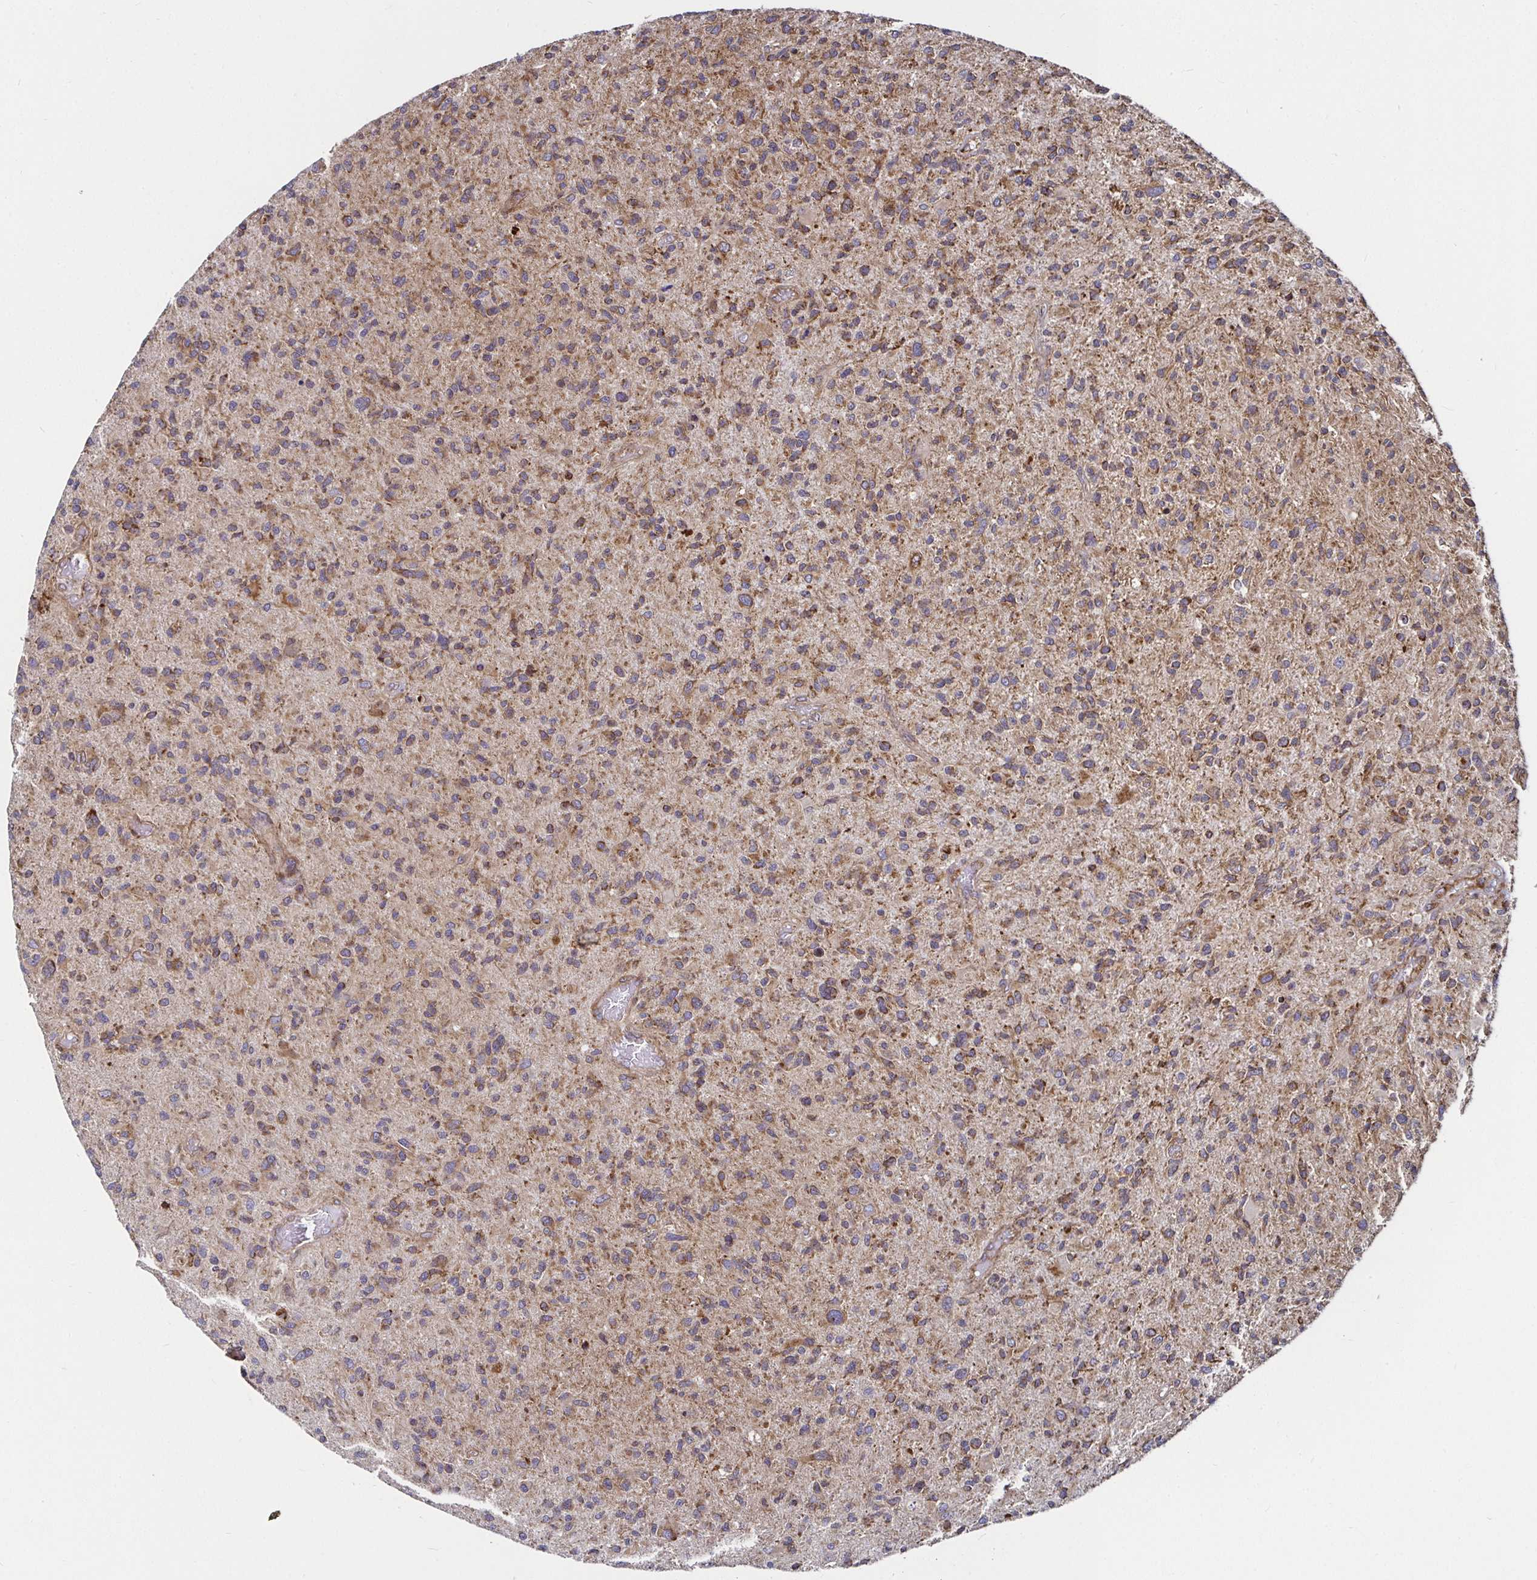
{"staining": {"intensity": "moderate", "quantity": ">75%", "location": "cytoplasmic/membranous"}, "tissue": "glioma", "cell_type": "Tumor cells", "image_type": "cancer", "snomed": [{"axis": "morphology", "description": "Glioma, malignant, High grade"}, {"axis": "topography", "description": "Brain"}], "caption": "An image of human glioma stained for a protein shows moderate cytoplasmic/membranous brown staining in tumor cells. (DAB (3,3'-diaminobenzidine) IHC with brightfield microscopy, high magnification).", "gene": "SMYD3", "patient": {"sex": "female", "age": 70}}